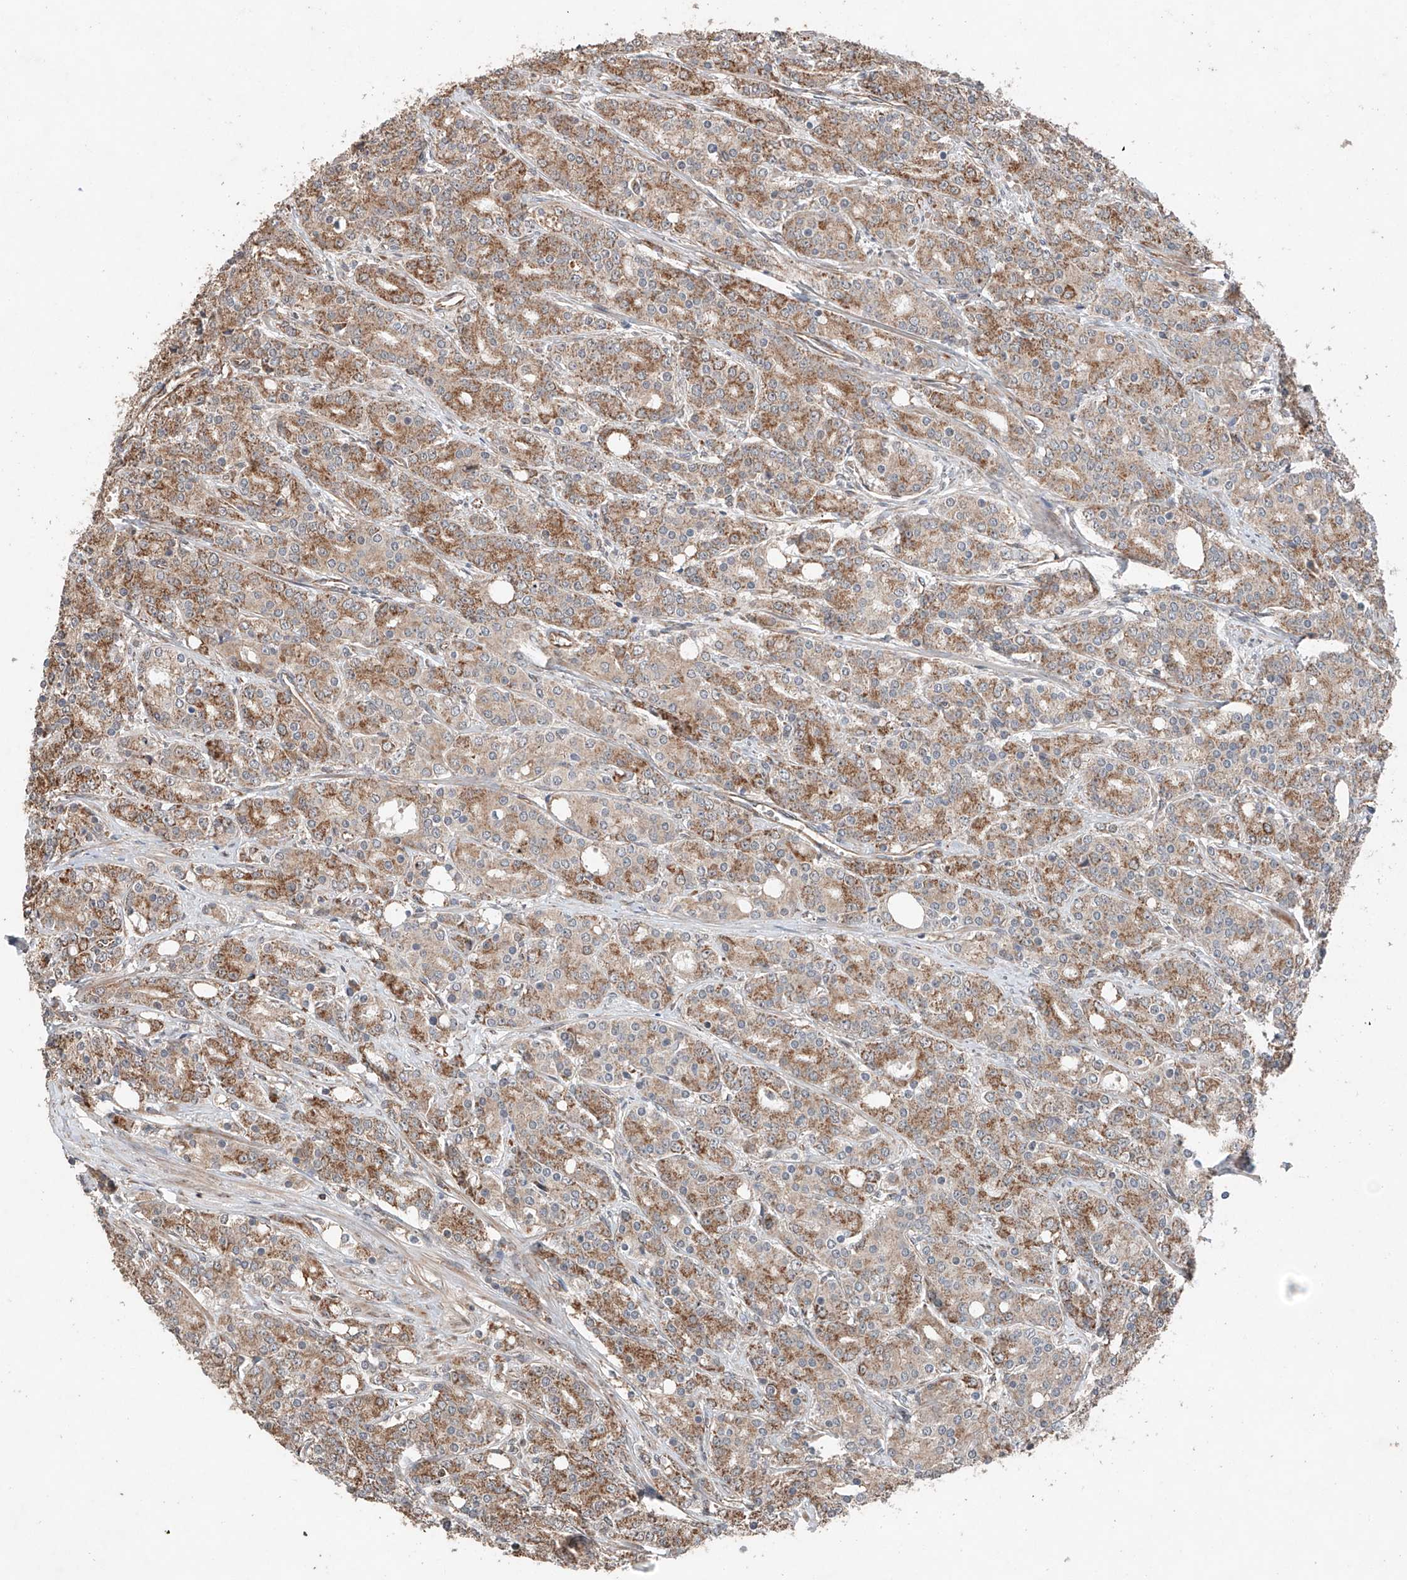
{"staining": {"intensity": "moderate", "quantity": ">75%", "location": "cytoplasmic/membranous"}, "tissue": "prostate cancer", "cell_type": "Tumor cells", "image_type": "cancer", "snomed": [{"axis": "morphology", "description": "Adenocarcinoma, High grade"}, {"axis": "topography", "description": "Prostate"}], "caption": "High-grade adenocarcinoma (prostate) was stained to show a protein in brown. There is medium levels of moderate cytoplasmic/membranous positivity in about >75% of tumor cells.", "gene": "AP4B1", "patient": {"sex": "male", "age": 62}}